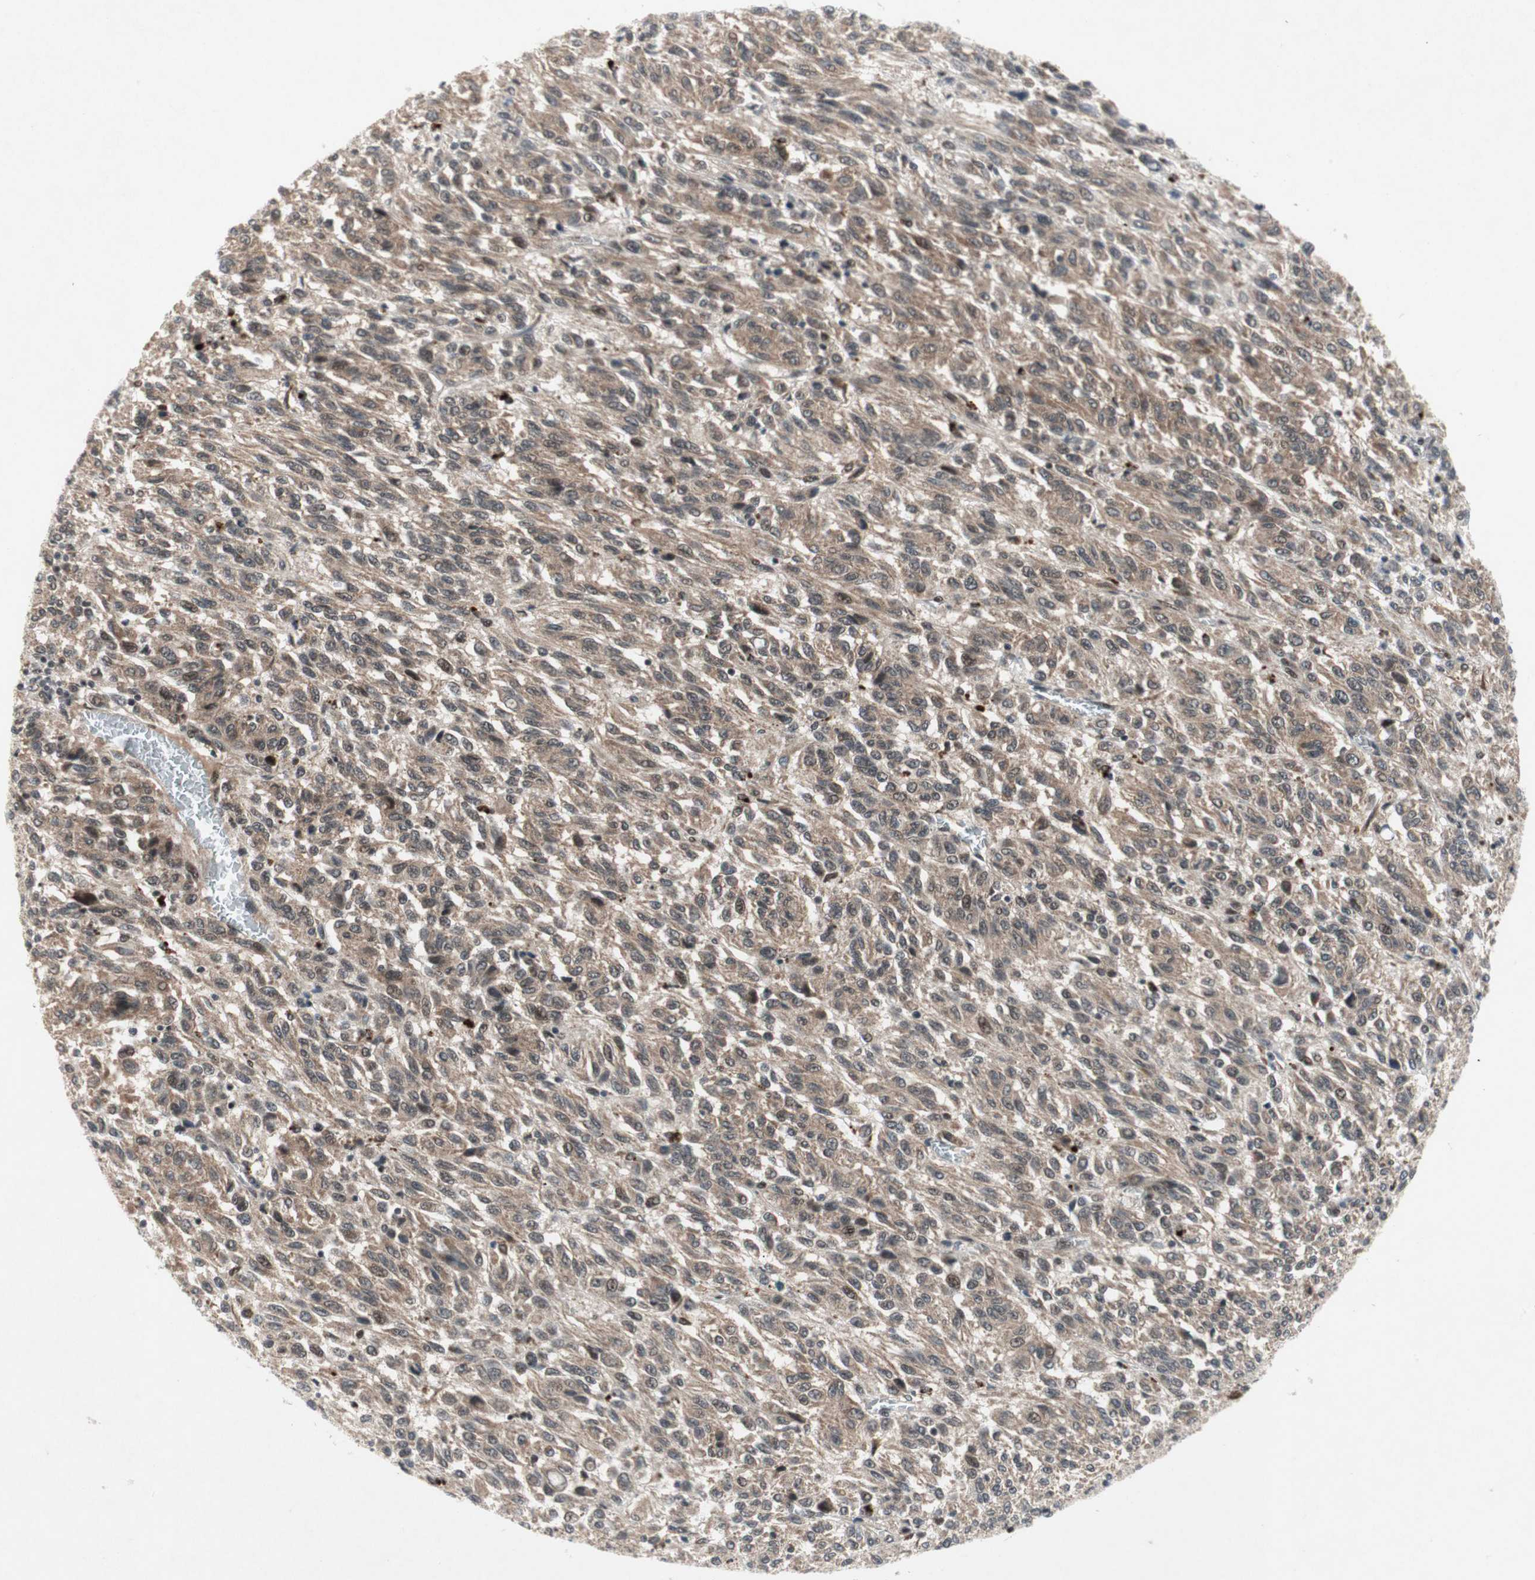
{"staining": {"intensity": "moderate", "quantity": ">75%", "location": "cytoplasmic/membranous"}, "tissue": "melanoma", "cell_type": "Tumor cells", "image_type": "cancer", "snomed": [{"axis": "morphology", "description": "Malignant melanoma, Metastatic site"}, {"axis": "topography", "description": "Lung"}], "caption": "The immunohistochemical stain shows moderate cytoplasmic/membranous staining in tumor cells of malignant melanoma (metastatic site) tissue.", "gene": "TCF12", "patient": {"sex": "male", "age": 64}}